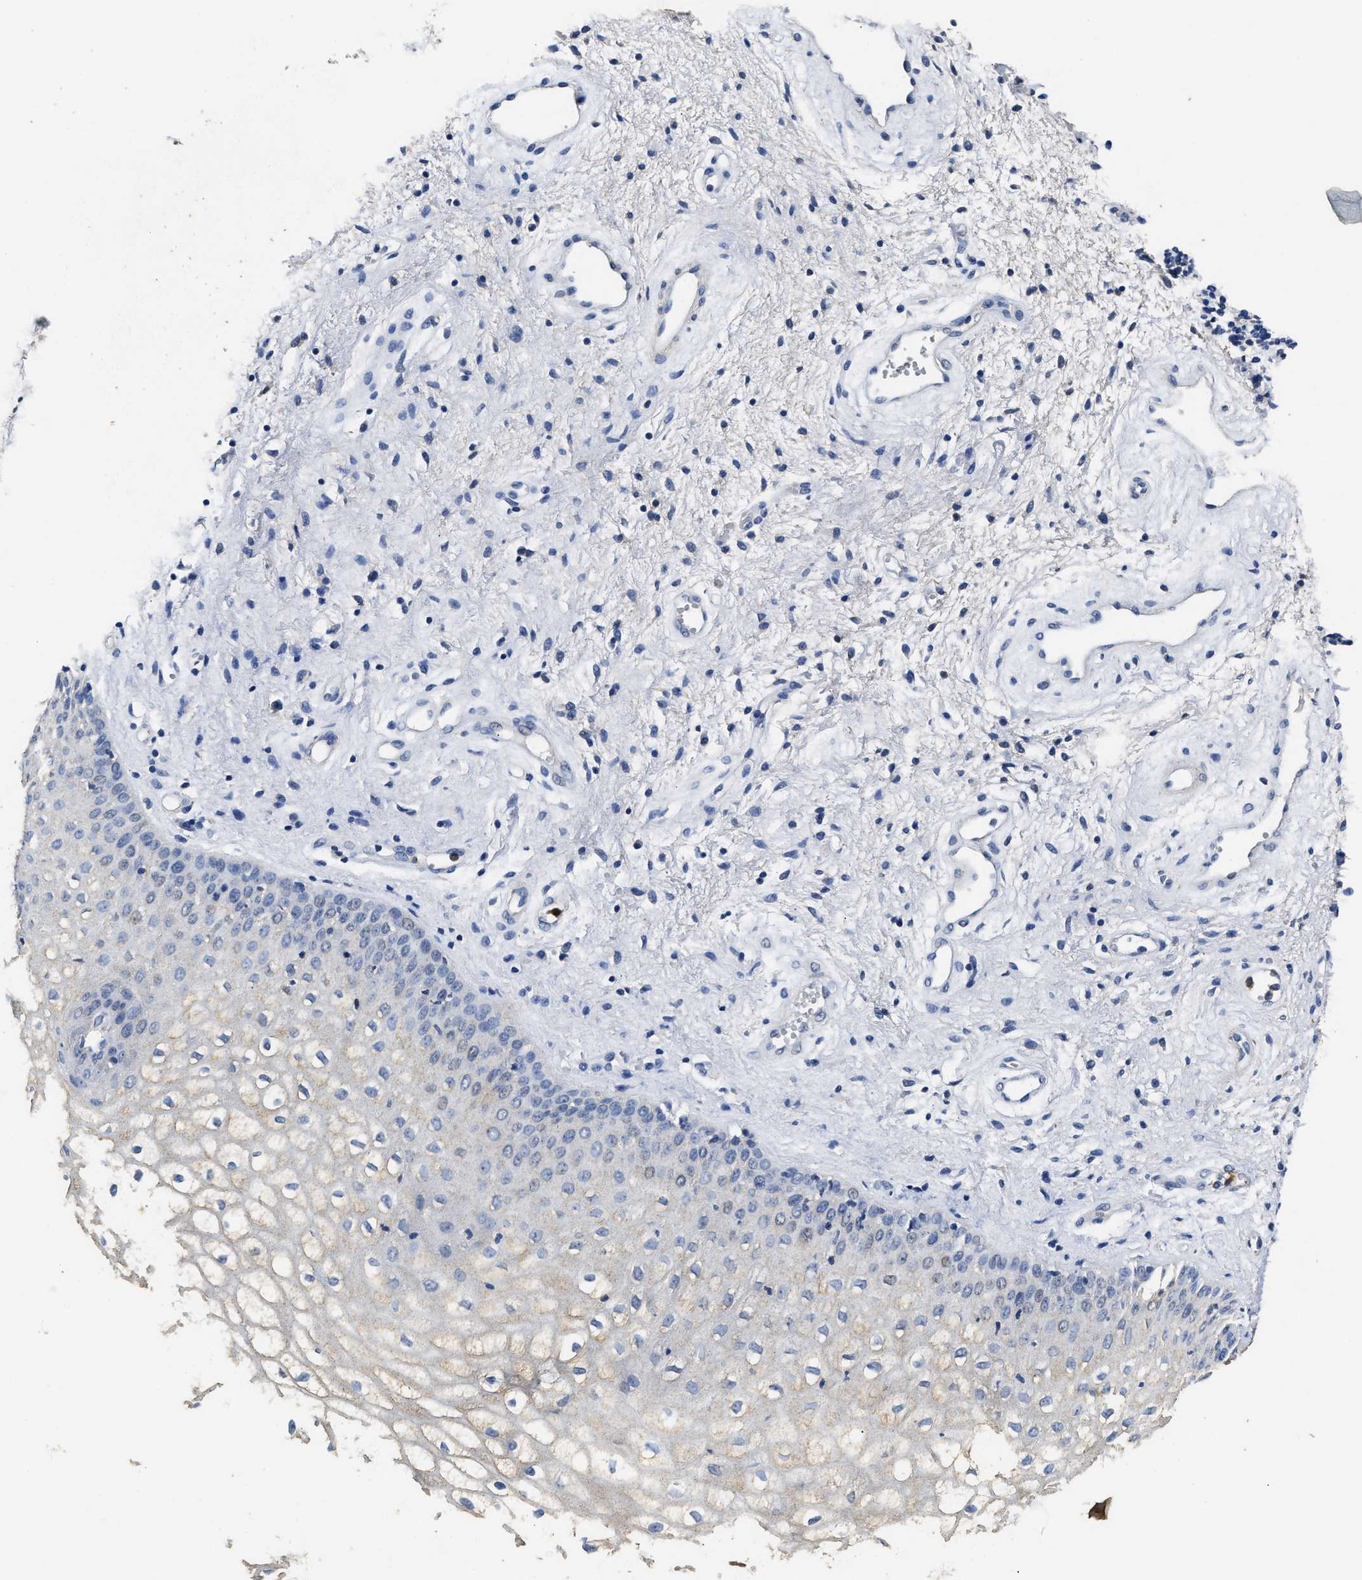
{"staining": {"intensity": "weak", "quantity": "<25%", "location": "cytoplasmic/membranous"}, "tissue": "vagina", "cell_type": "Squamous epithelial cells", "image_type": "normal", "snomed": [{"axis": "morphology", "description": "Normal tissue, NOS"}, {"axis": "topography", "description": "Vagina"}], "caption": "A photomicrograph of vagina stained for a protein reveals no brown staining in squamous epithelial cells.", "gene": "CTNNA1", "patient": {"sex": "female", "age": 34}}